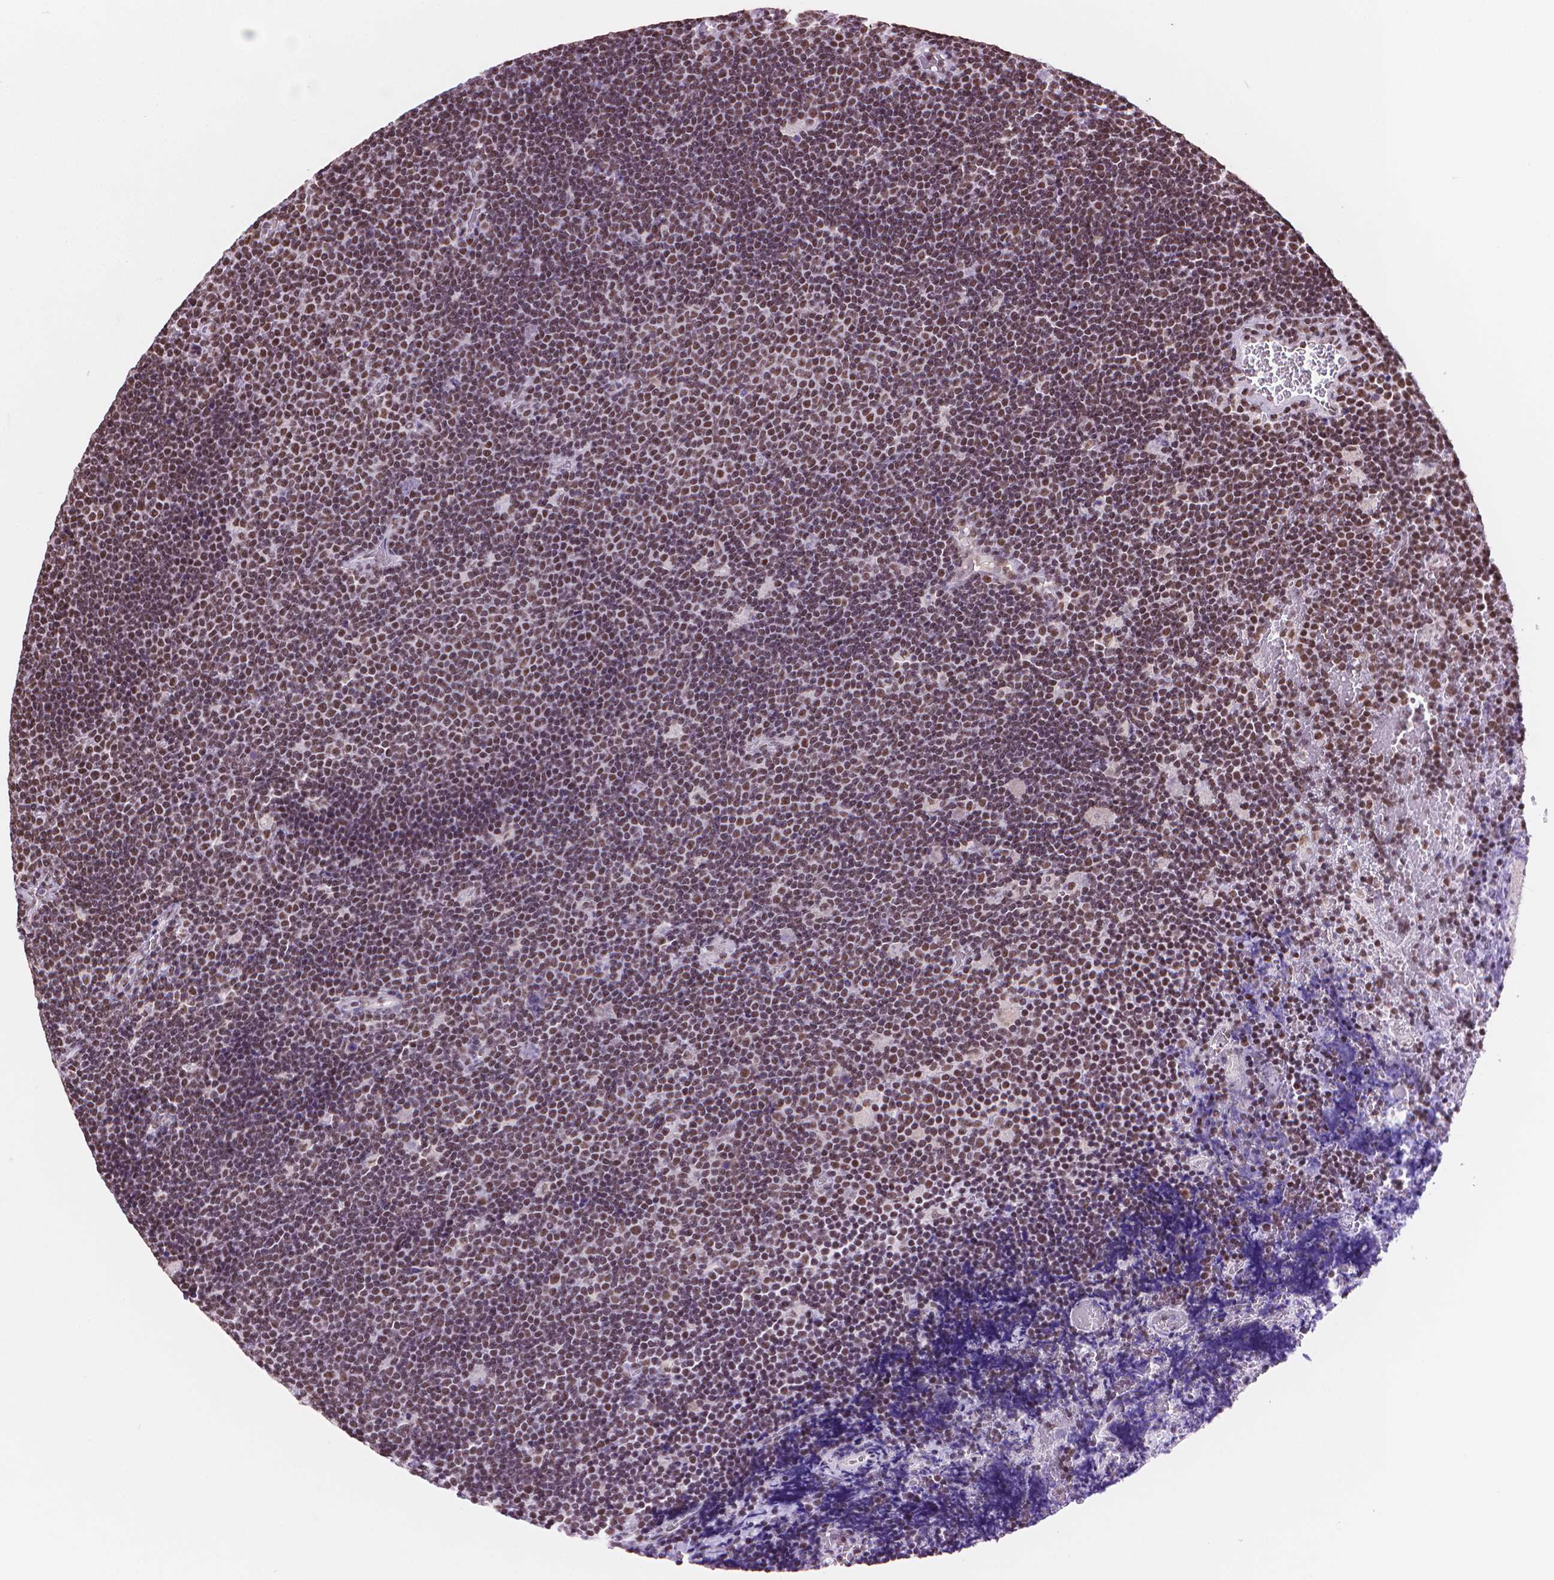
{"staining": {"intensity": "moderate", "quantity": "25%-75%", "location": "nuclear"}, "tissue": "lymphoma", "cell_type": "Tumor cells", "image_type": "cancer", "snomed": [{"axis": "morphology", "description": "Malignant lymphoma, non-Hodgkin's type, Low grade"}, {"axis": "topography", "description": "Brain"}], "caption": "Immunohistochemical staining of human lymphoma displays moderate nuclear protein positivity in approximately 25%-75% of tumor cells.", "gene": "RPA4", "patient": {"sex": "female", "age": 66}}